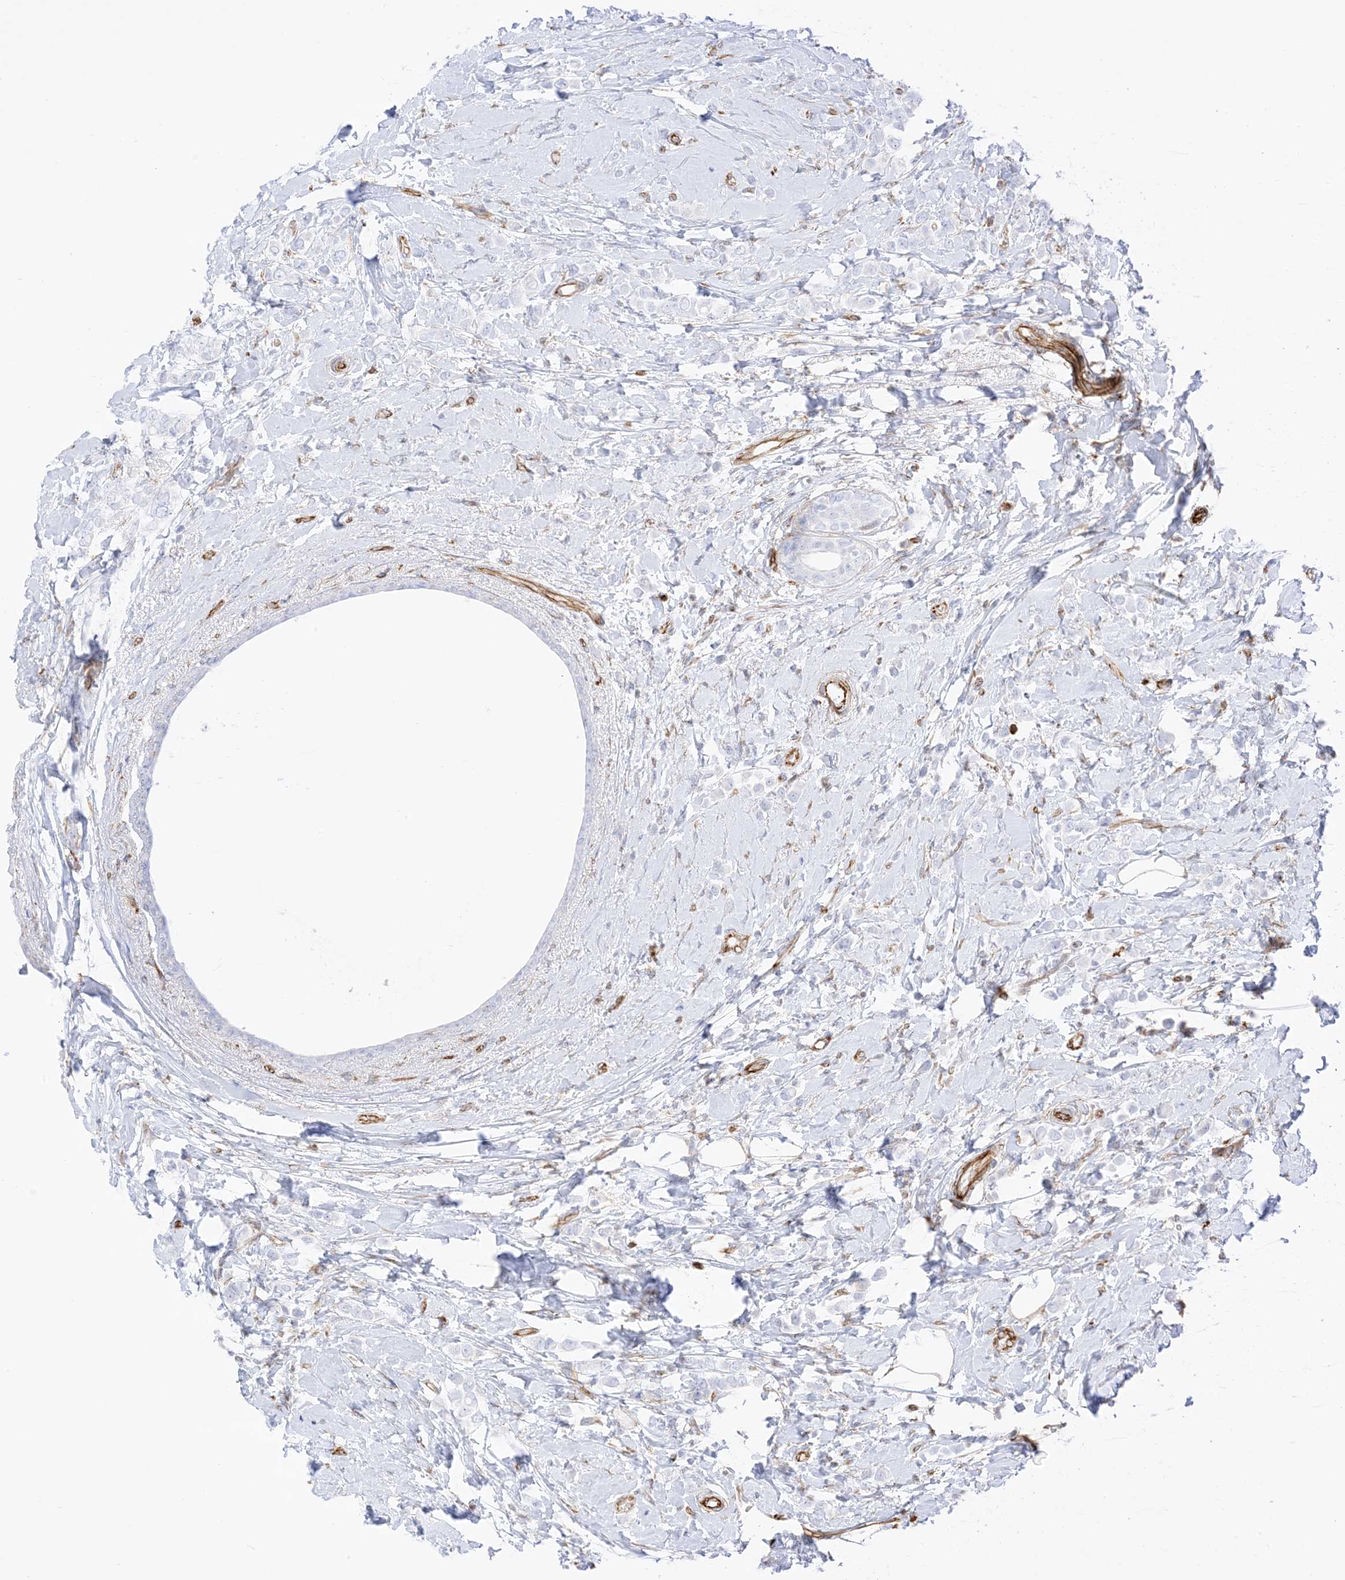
{"staining": {"intensity": "negative", "quantity": "none", "location": "none"}, "tissue": "breast cancer", "cell_type": "Tumor cells", "image_type": "cancer", "snomed": [{"axis": "morphology", "description": "Lobular carcinoma"}, {"axis": "topography", "description": "Breast"}], "caption": "Immunohistochemical staining of human breast cancer exhibits no significant expression in tumor cells. (DAB IHC with hematoxylin counter stain).", "gene": "PID1", "patient": {"sex": "female", "age": 47}}